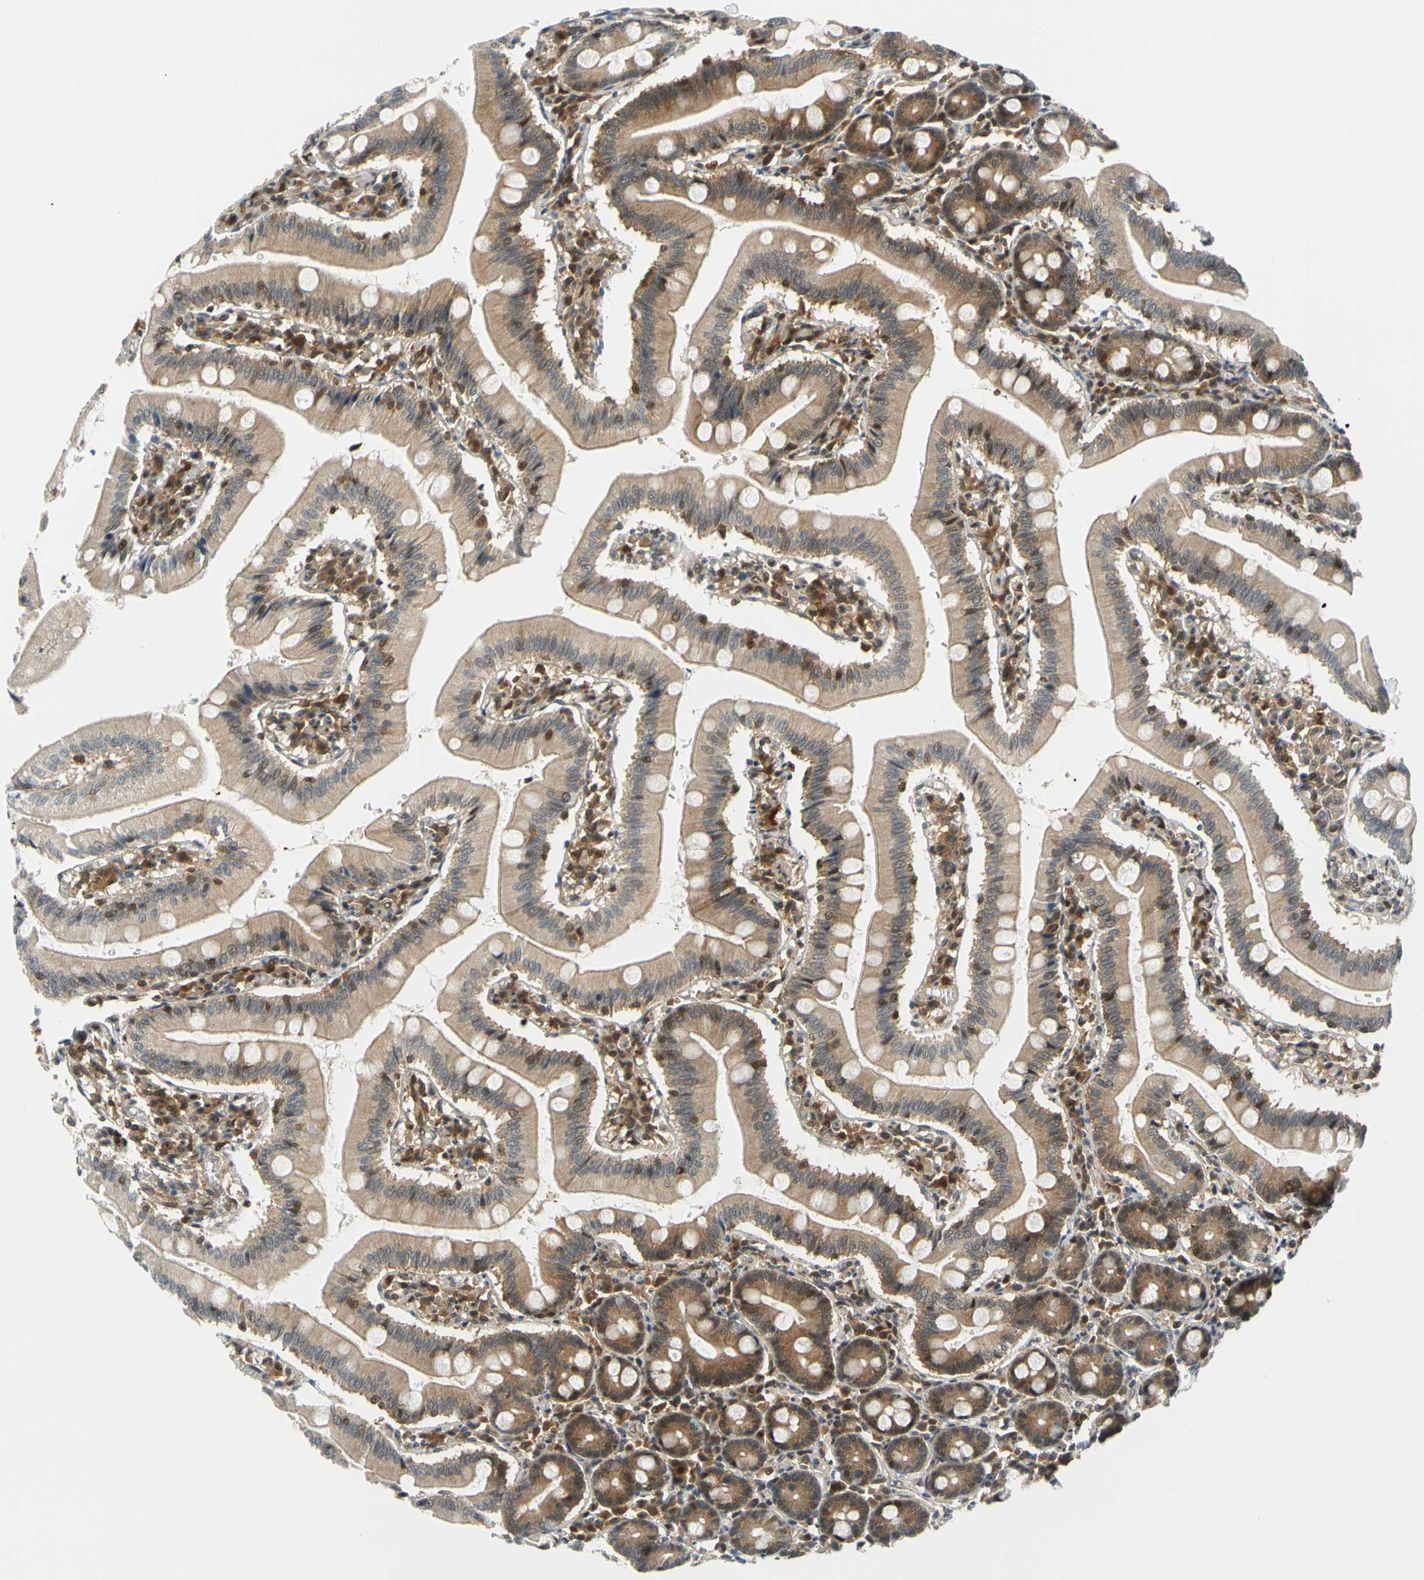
{"staining": {"intensity": "strong", "quantity": ">75%", "location": "cytoplasmic/membranous,nuclear"}, "tissue": "small intestine", "cell_type": "Glandular cells", "image_type": "normal", "snomed": [{"axis": "morphology", "description": "Normal tissue, NOS"}, {"axis": "topography", "description": "Small intestine"}], "caption": "Brown immunohistochemical staining in benign human small intestine shows strong cytoplasmic/membranous,nuclear positivity in approximately >75% of glandular cells.", "gene": "MAPK9", "patient": {"sex": "male", "age": 71}}